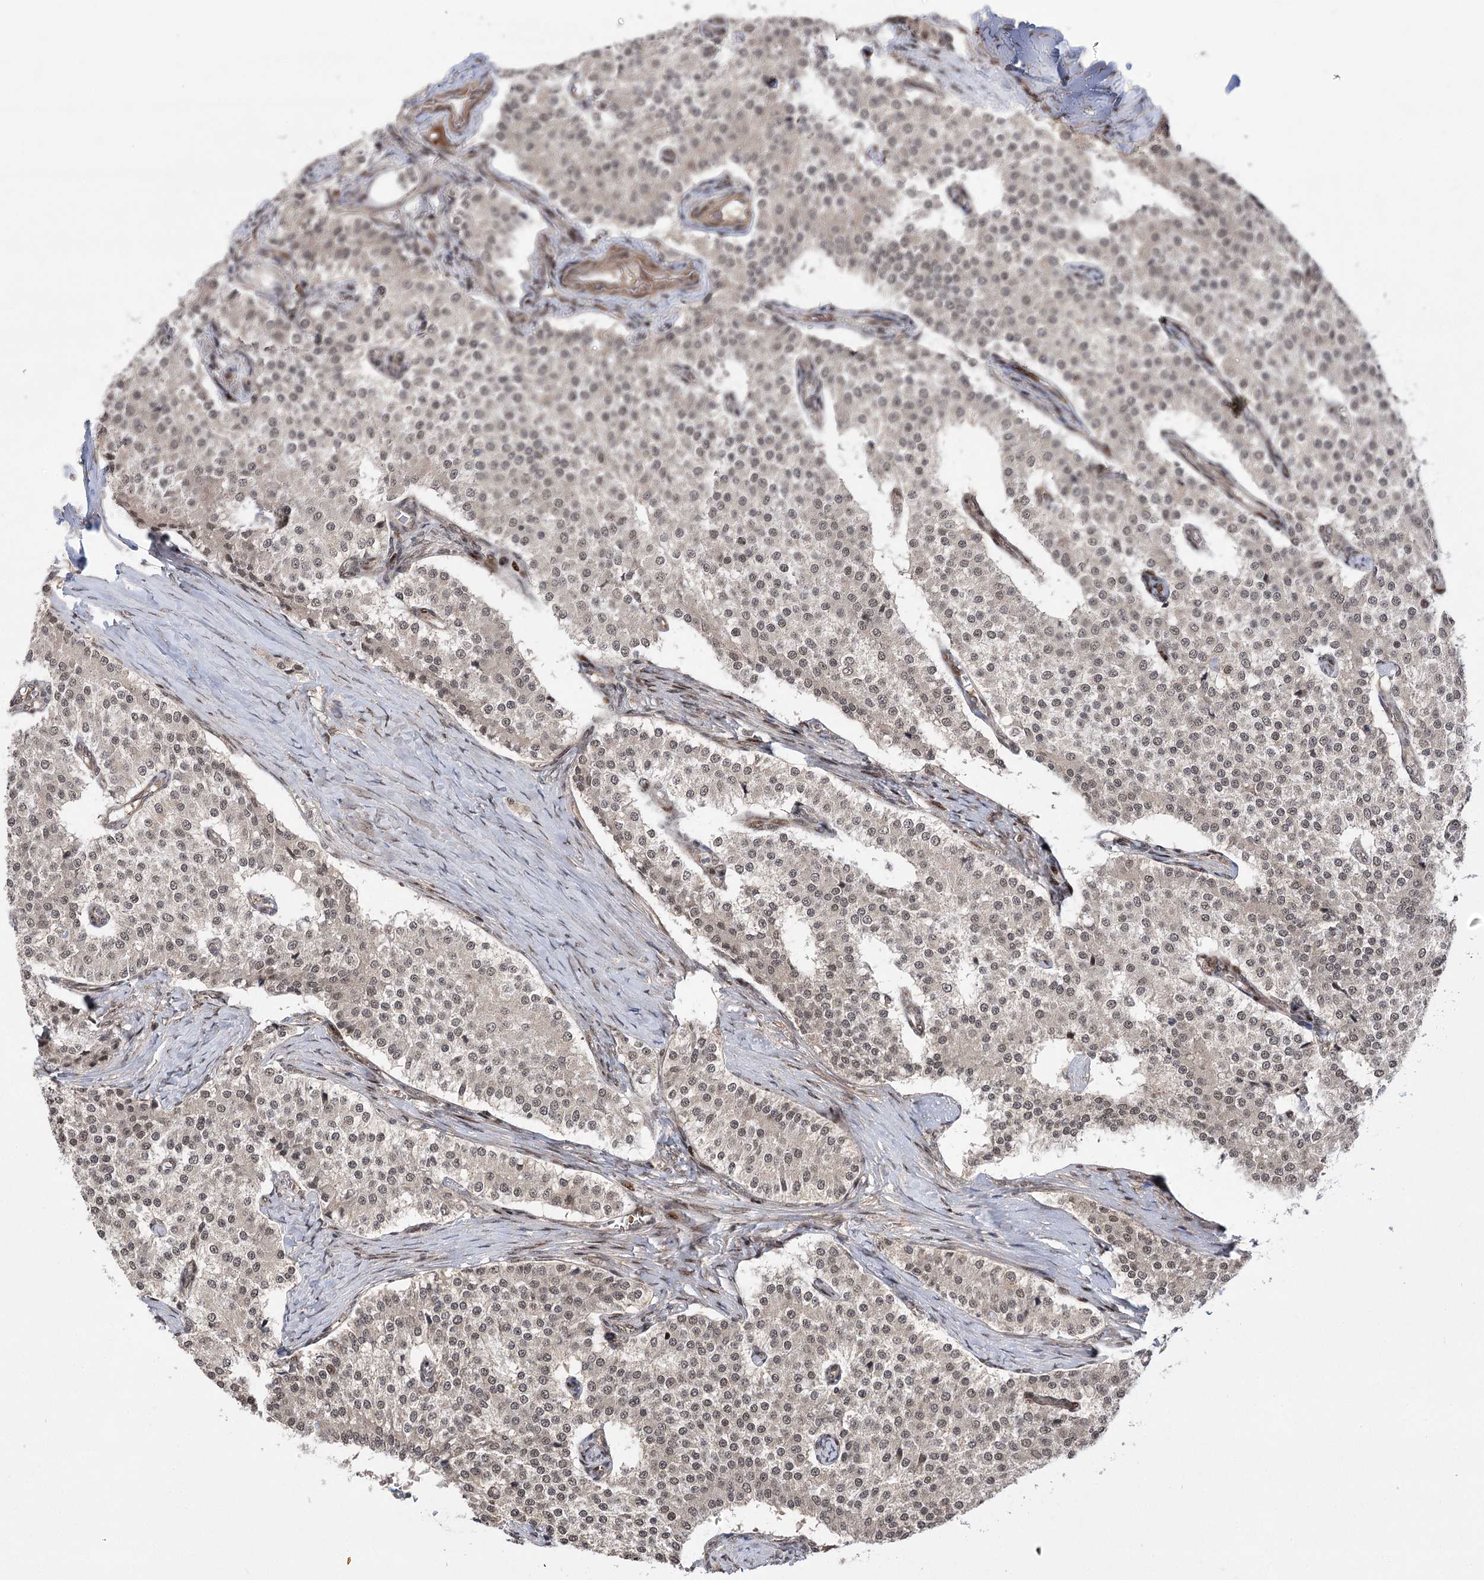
{"staining": {"intensity": "weak", "quantity": ">75%", "location": "nuclear"}, "tissue": "carcinoid", "cell_type": "Tumor cells", "image_type": "cancer", "snomed": [{"axis": "morphology", "description": "Carcinoid, malignant, NOS"}, {"axis": "topography", "description": "Colon"}], "caption": "The micrograph demonstrates staining of carcinoid, revealing weak nuclear protein positivity (brown color) within tumor cells. The staining was performed using DAB to visualize the protein expression in brown, while the nuclei were stained in blue with hematoxylin (Magnification: 20x).", "gene": "TENM2", "patient": {"sex": "female", "age": 52}}